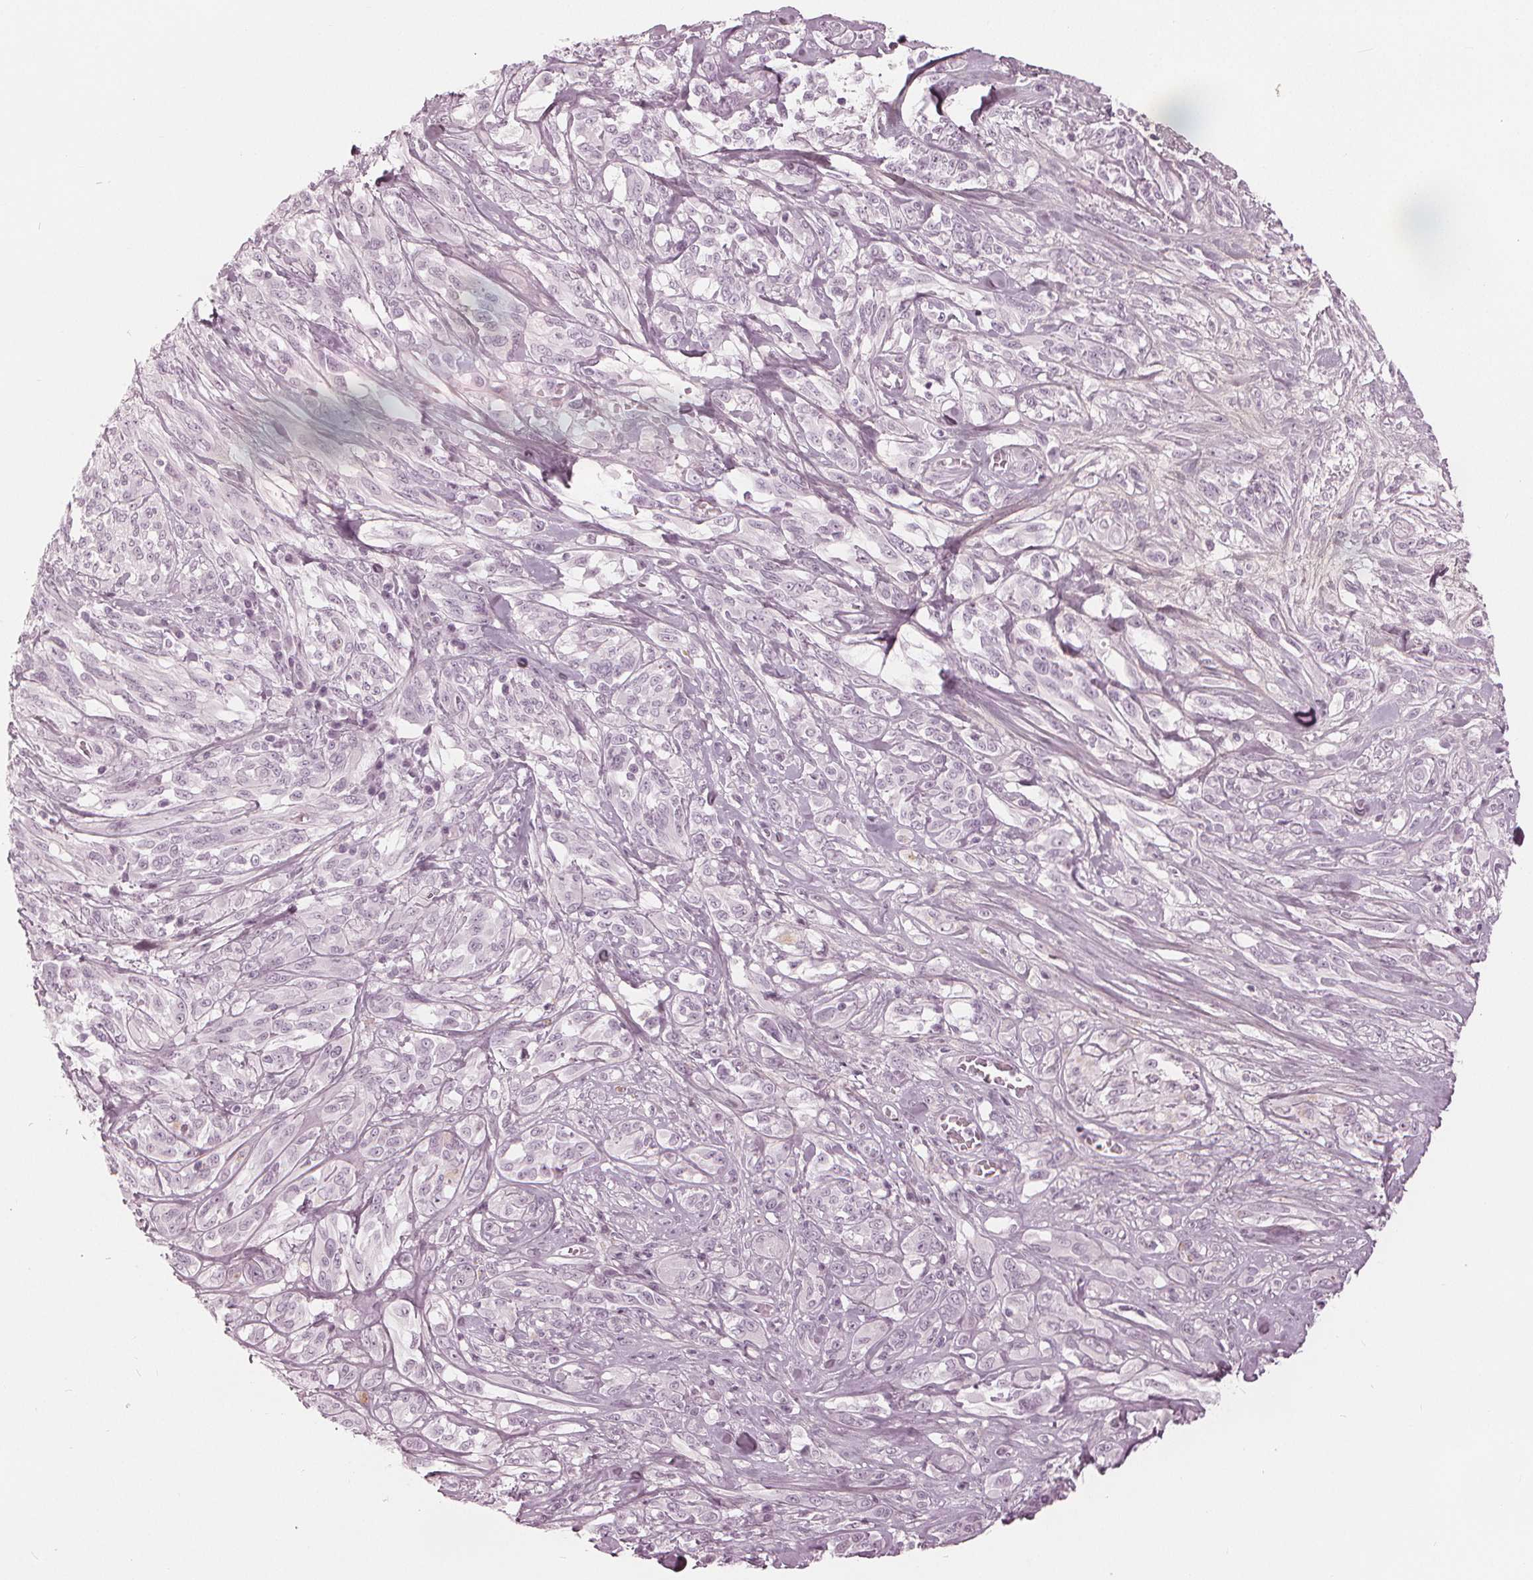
{"staining": {"intensity": "negative", "quantity": "none", "location": "none"}, "tissue": "melanoma", "cell_type": "Tumor cells", "image_type": "cancer", "snomed": [{"axis": "morphology", "description": "Malignant melanoma, NOS"}, {"axis": "topography", "description": "Skin"}], "caption": "Tumor cells show no significant staining in malignant melanoma.", "gene": "PAEP", "patient": {"sex": "female", "age": 91}}